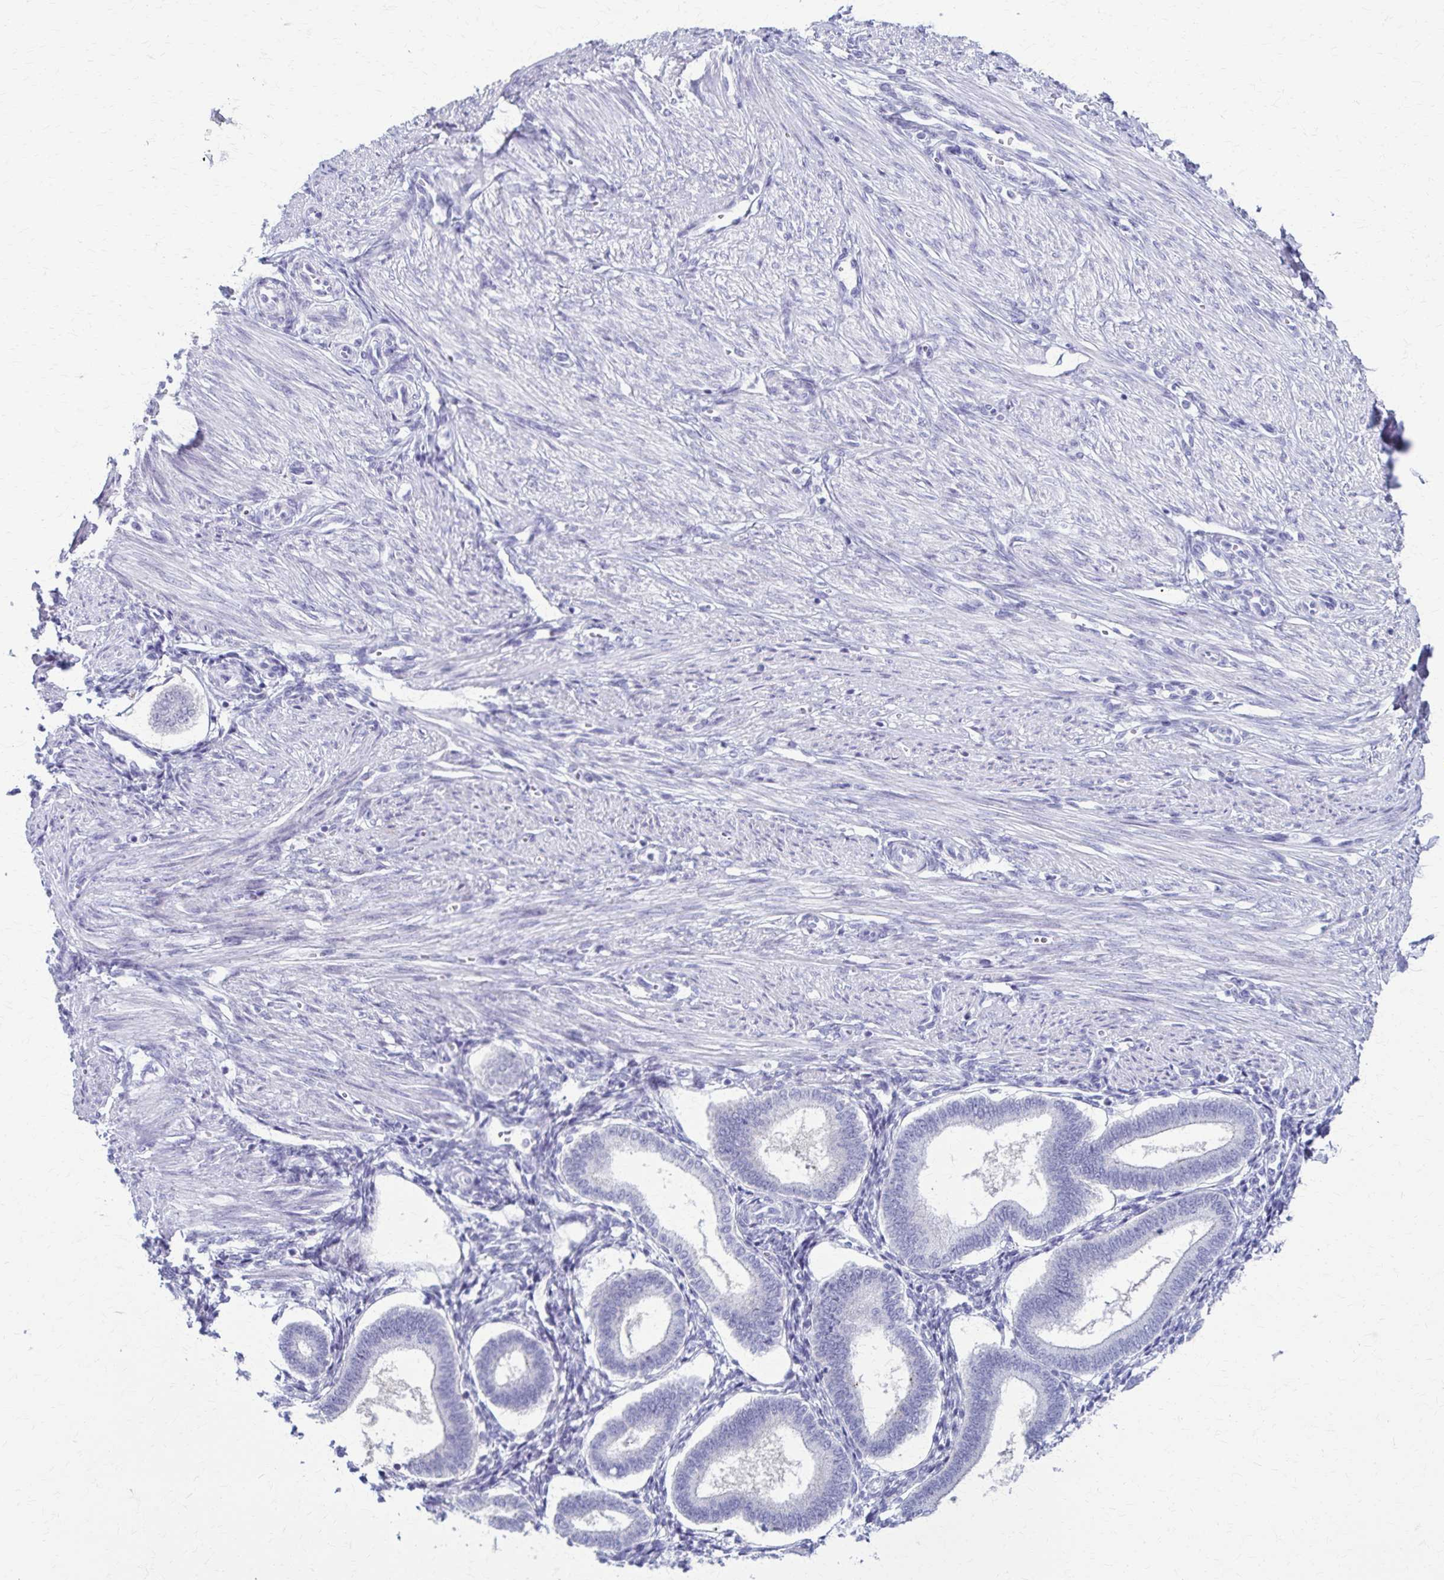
{"staining": {"intensity": "negative", "quantity": "none", "location": "none"}, "tissue": "endometrium", "cell_type": "Cells in endometrial stroma", "image_type": "normal", "snomed": [{"axis": "morphology", "description": "Normal tissue, NOS"}, {"axis": "topography", "description": "Endometrium"}], "caption": "Immunohistochemical staining of unremarkable endometrium shows no significant staining in cells in endometrial stroma. Brightfield microscopy of IHC stained with DAB (3,3'-diaminobenzidine) (brown) and hematoxylin (blue), captured at high magnification.", "gene": "TMEM60", "patient": {"sex": "female", "age": 24}}